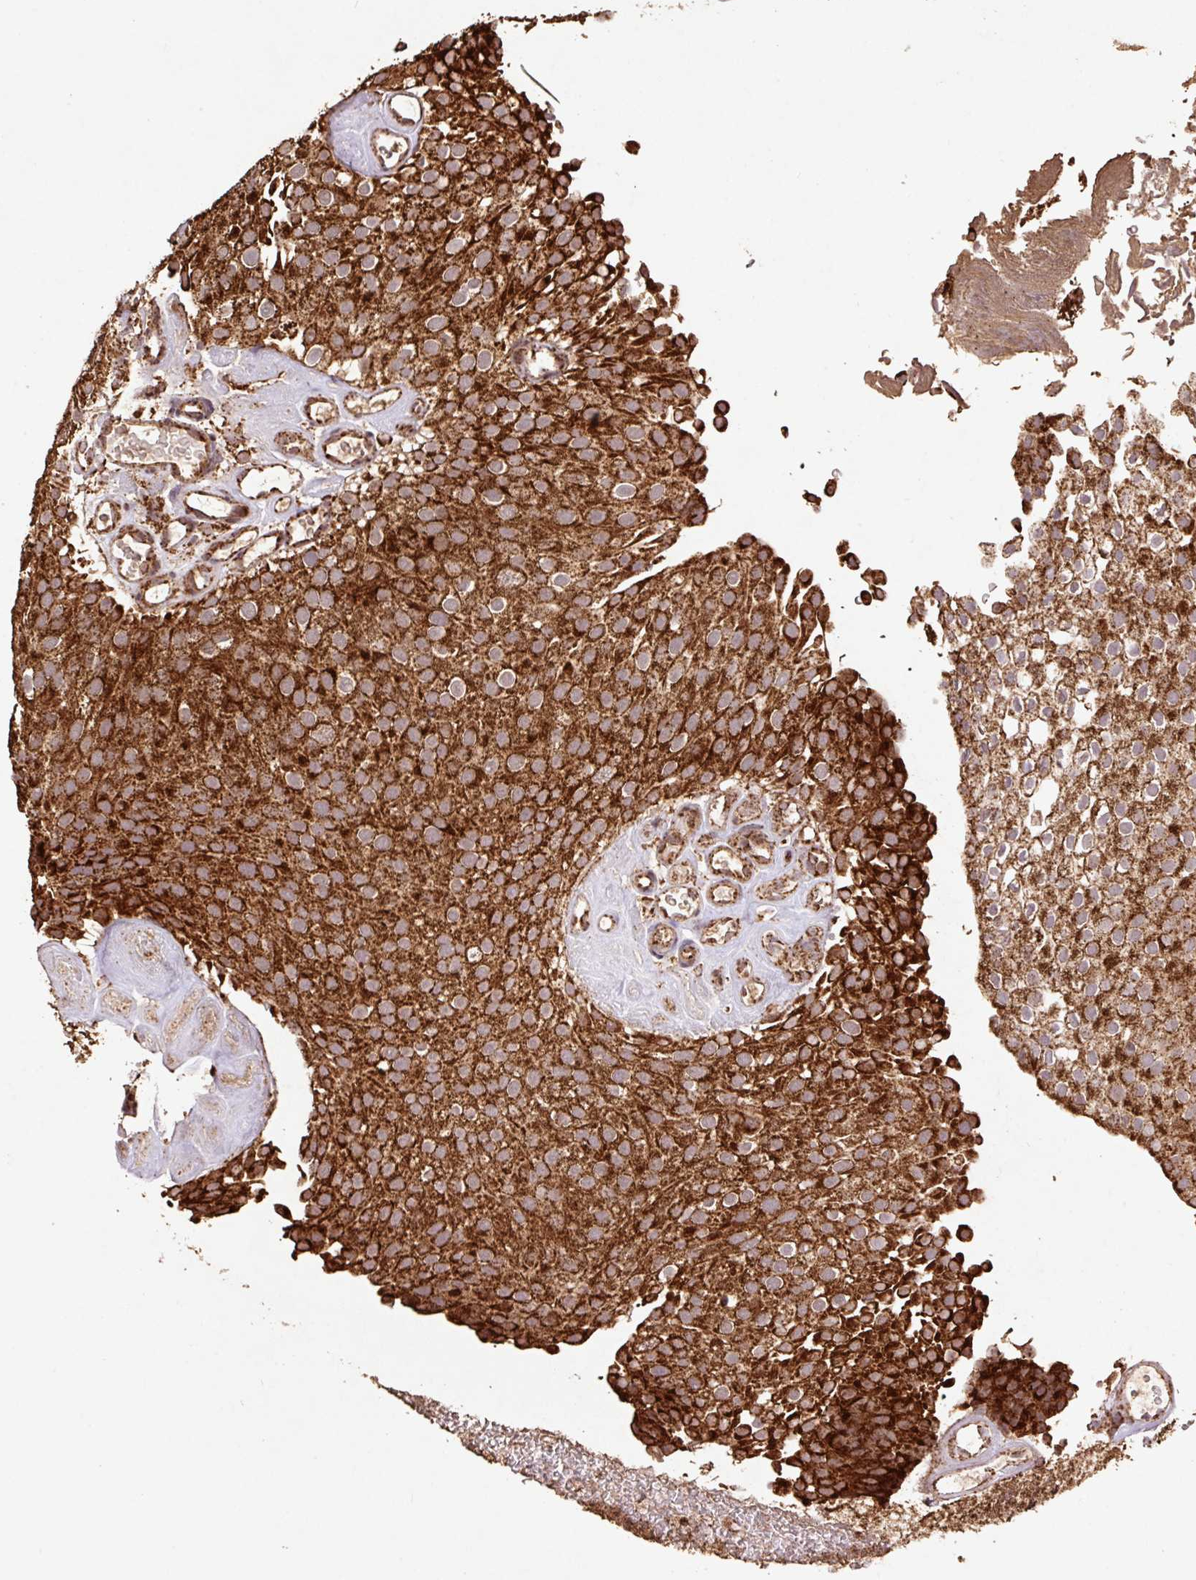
{"staining": {"intensity": "strong", "quantity": ">75%", "location": "cytoplasmic/membranous"}, "tissue": "urothelial cancer", "cell_type": "Tumor cells", "image_type": "cancer", "snomed": [{"axis": "morphology", "description": "Urothelial carcinoma, Low grade"}, {"axis": "topography", "description": "Urinary bladder"}], "caption": "Immunohistochemistry (DAB (3,3'-diaminobenzidine)) staining of human low-grade urothelial carcinoma demonstrates strong cytoplasmic/membranous protein staining in about >75% of tumor cells. (DAB = brown stain, brightfield microscopy at high magnification).", "gene": "ATP5F1A", "patient": {"sex": "male", "age": 78}}